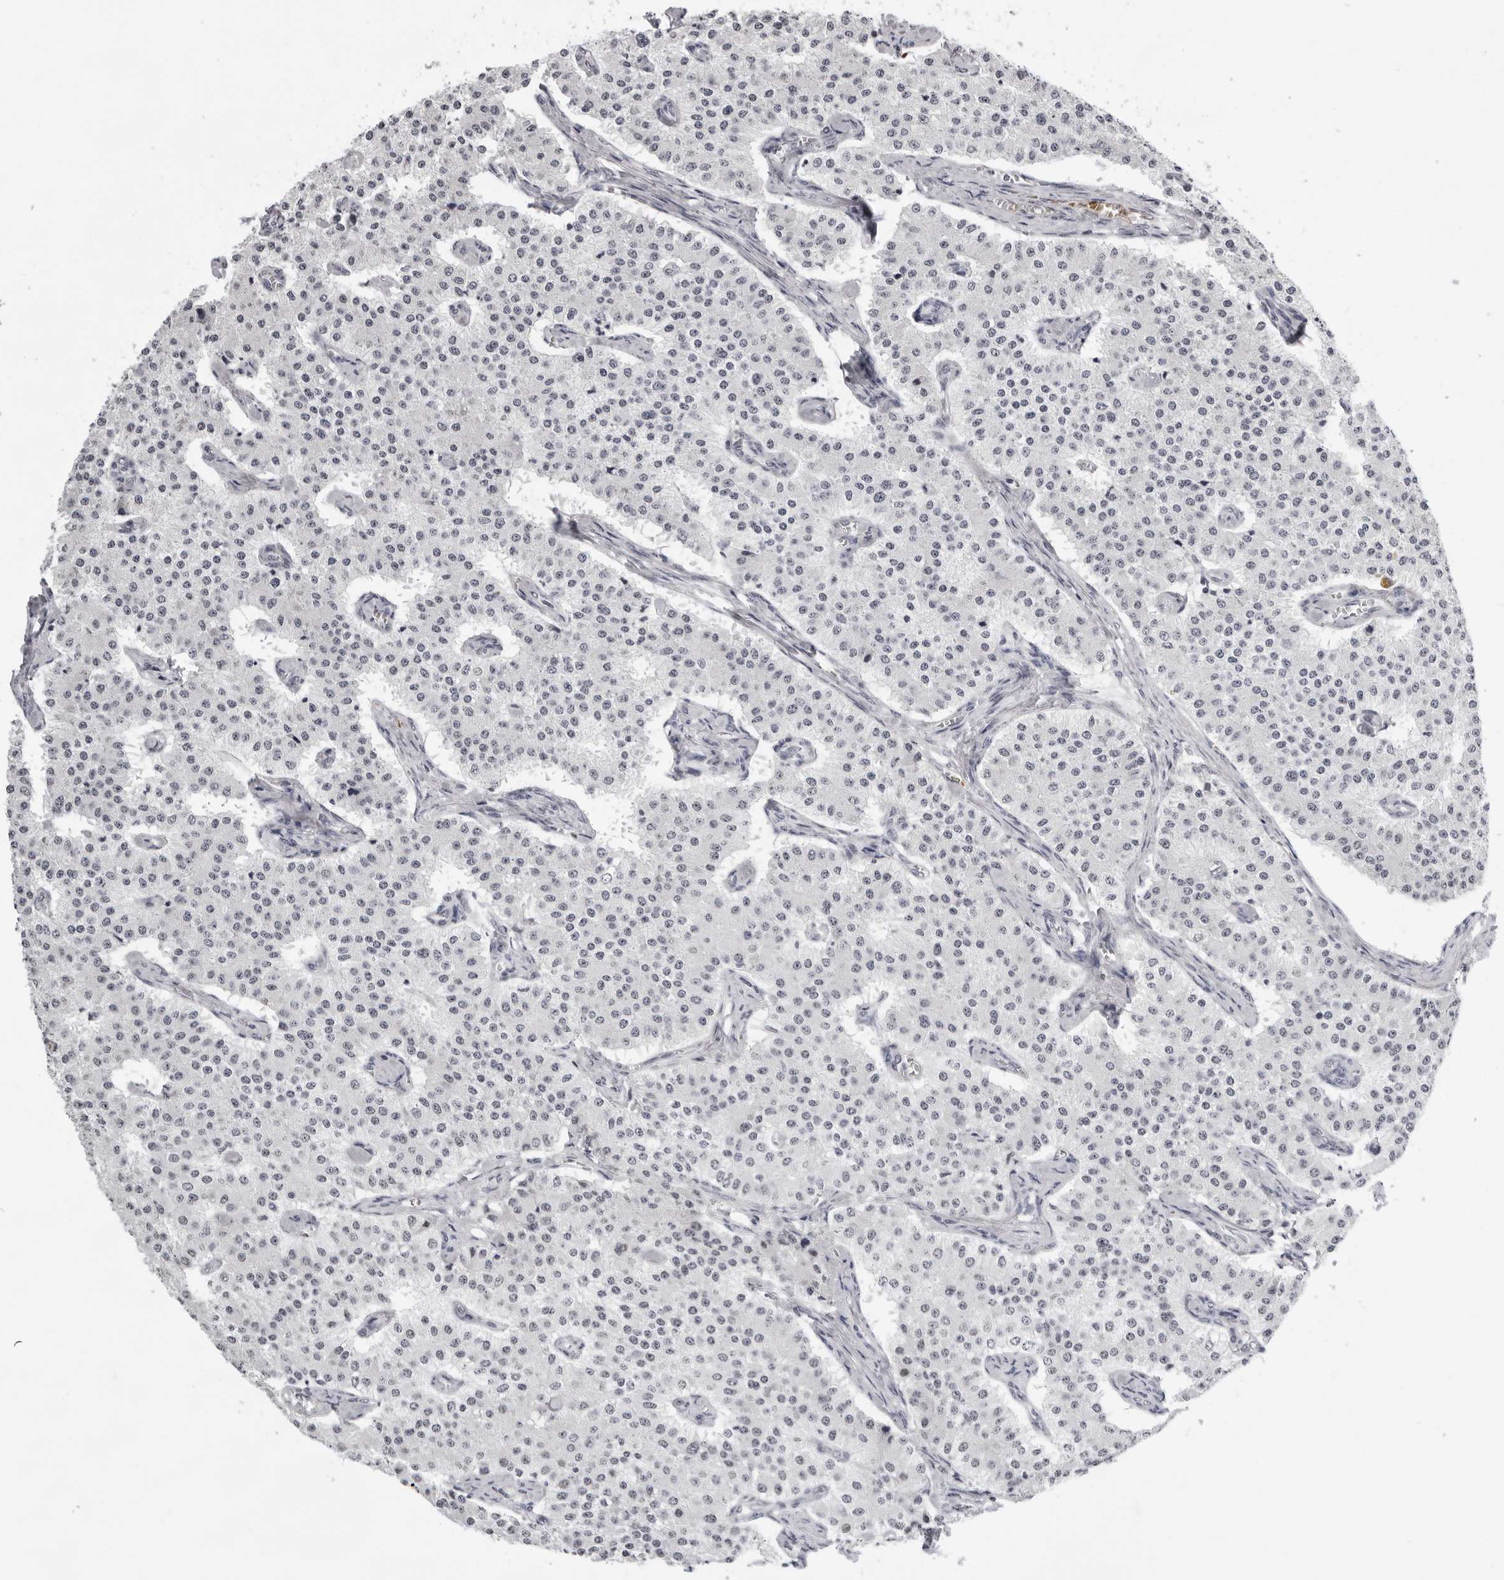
{"staining": {"intensity": "negative", "quantity": "none", "location": "none"}, "tissue": "carcinoid", "cell_type": "Tumor cells", "image_type": "cancer", "snomed": [{"axis": "morphology", "description": "Carcinoid, malignant, NOS"}, {"axis": "topography", "description": "Colon"}], "caption": "Immunohistochemical staining of human carcinoid demonstrates no significant positivity in tumor cells.", "gene": "USP1", "patient": {"sex": "female", "age": 52}}